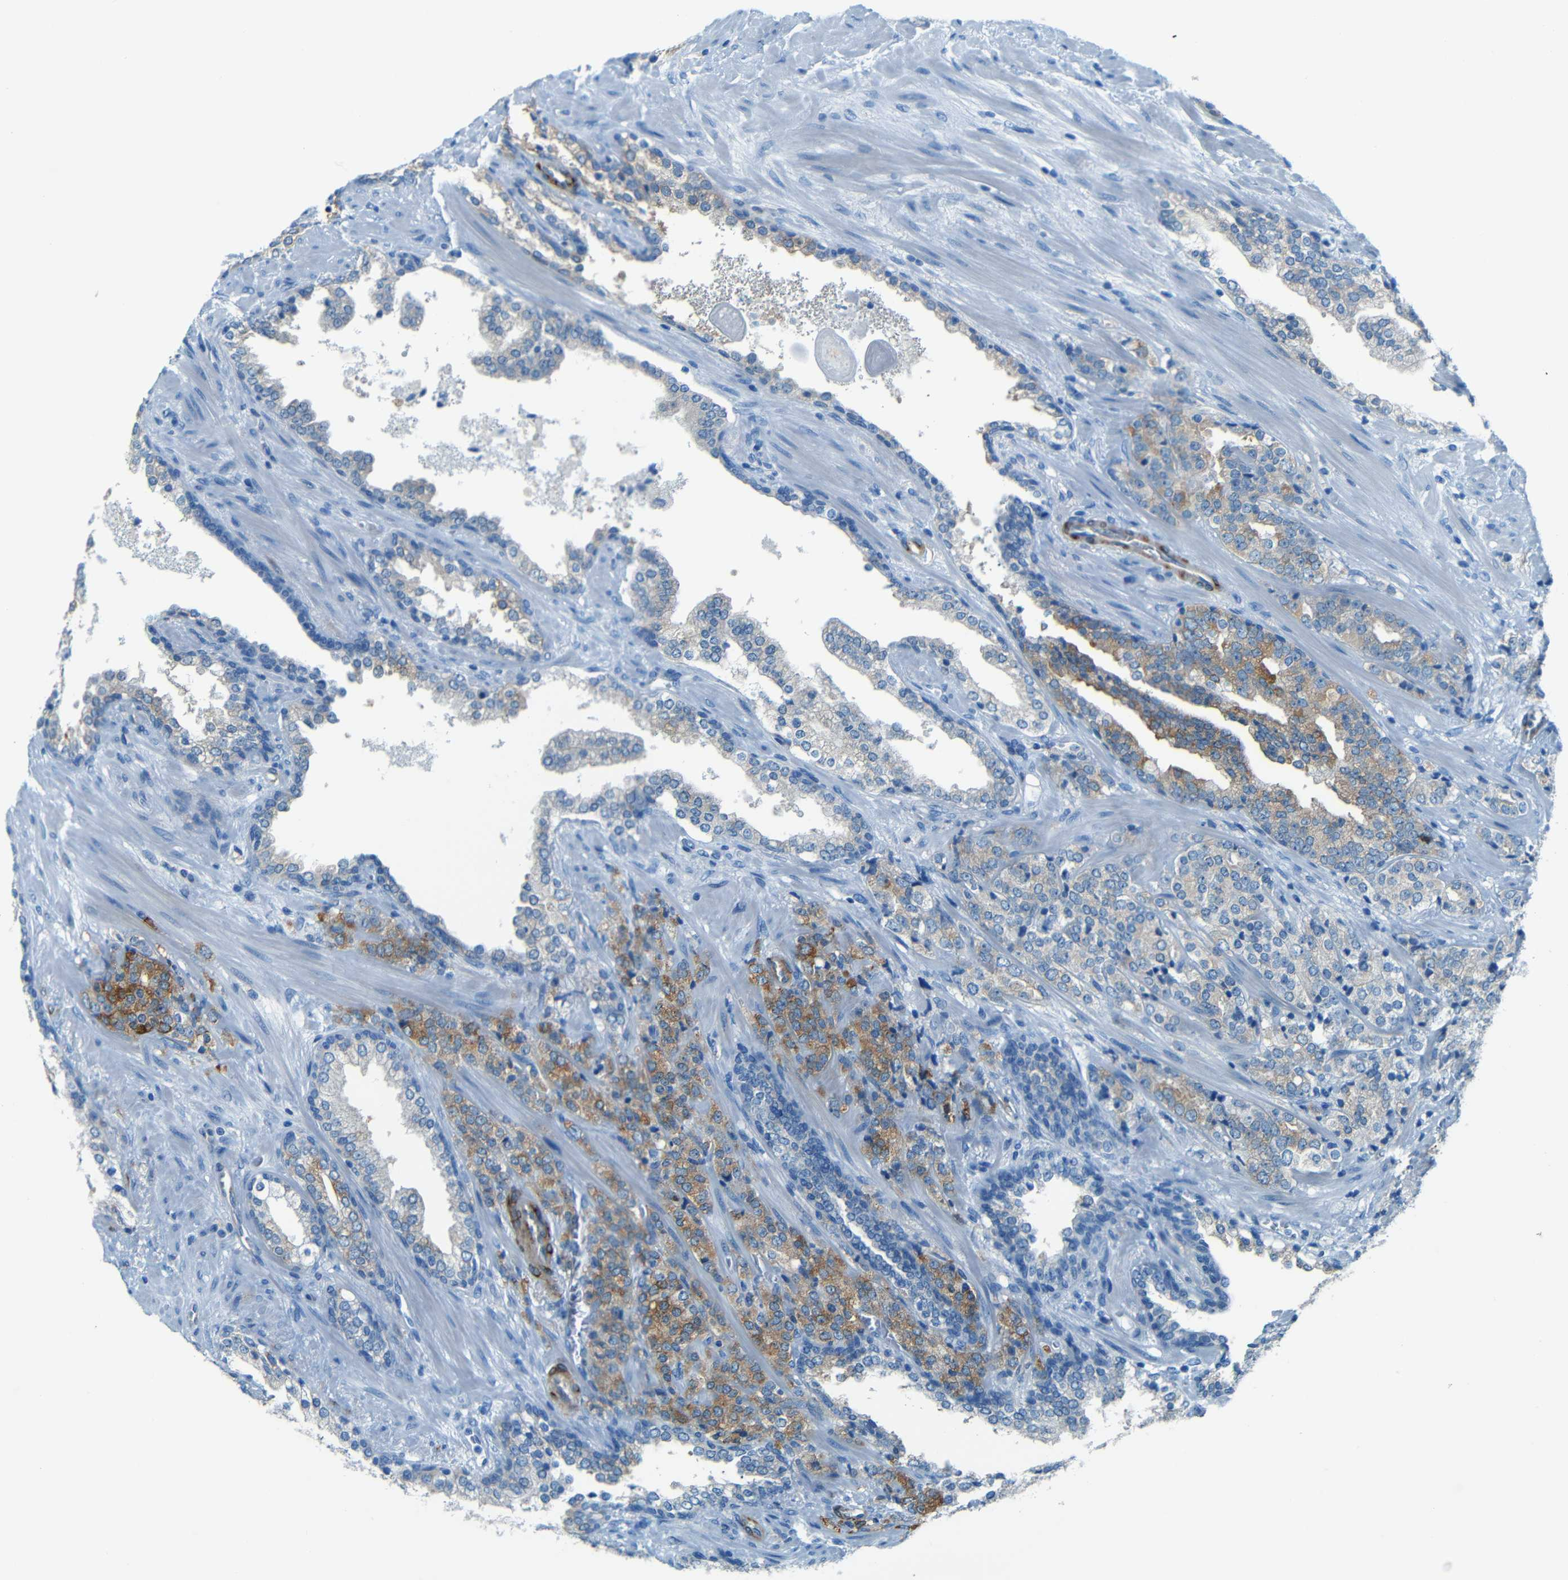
{"staining": {"intensity": "moderate", "quantity": "25%-75%", "location": "cytoplasmic/membranous"}, "tissue": "prostate cancer", "cell_type": "Tumor cells", "image_type": "cancer", "snomed": [{"axis": "morphology", "description": "Adenocarcinoma, High grade"}, {"axis": "topography", "description": "Prostate"}], "caption": "Moderate cytoplasmic/membranous staining is present in about 25%-75% of tumor cells in prostate adenocarcinoma (high-grade).", "gene": "MAP2", "patient": {"sex": "male", "age": 71}}